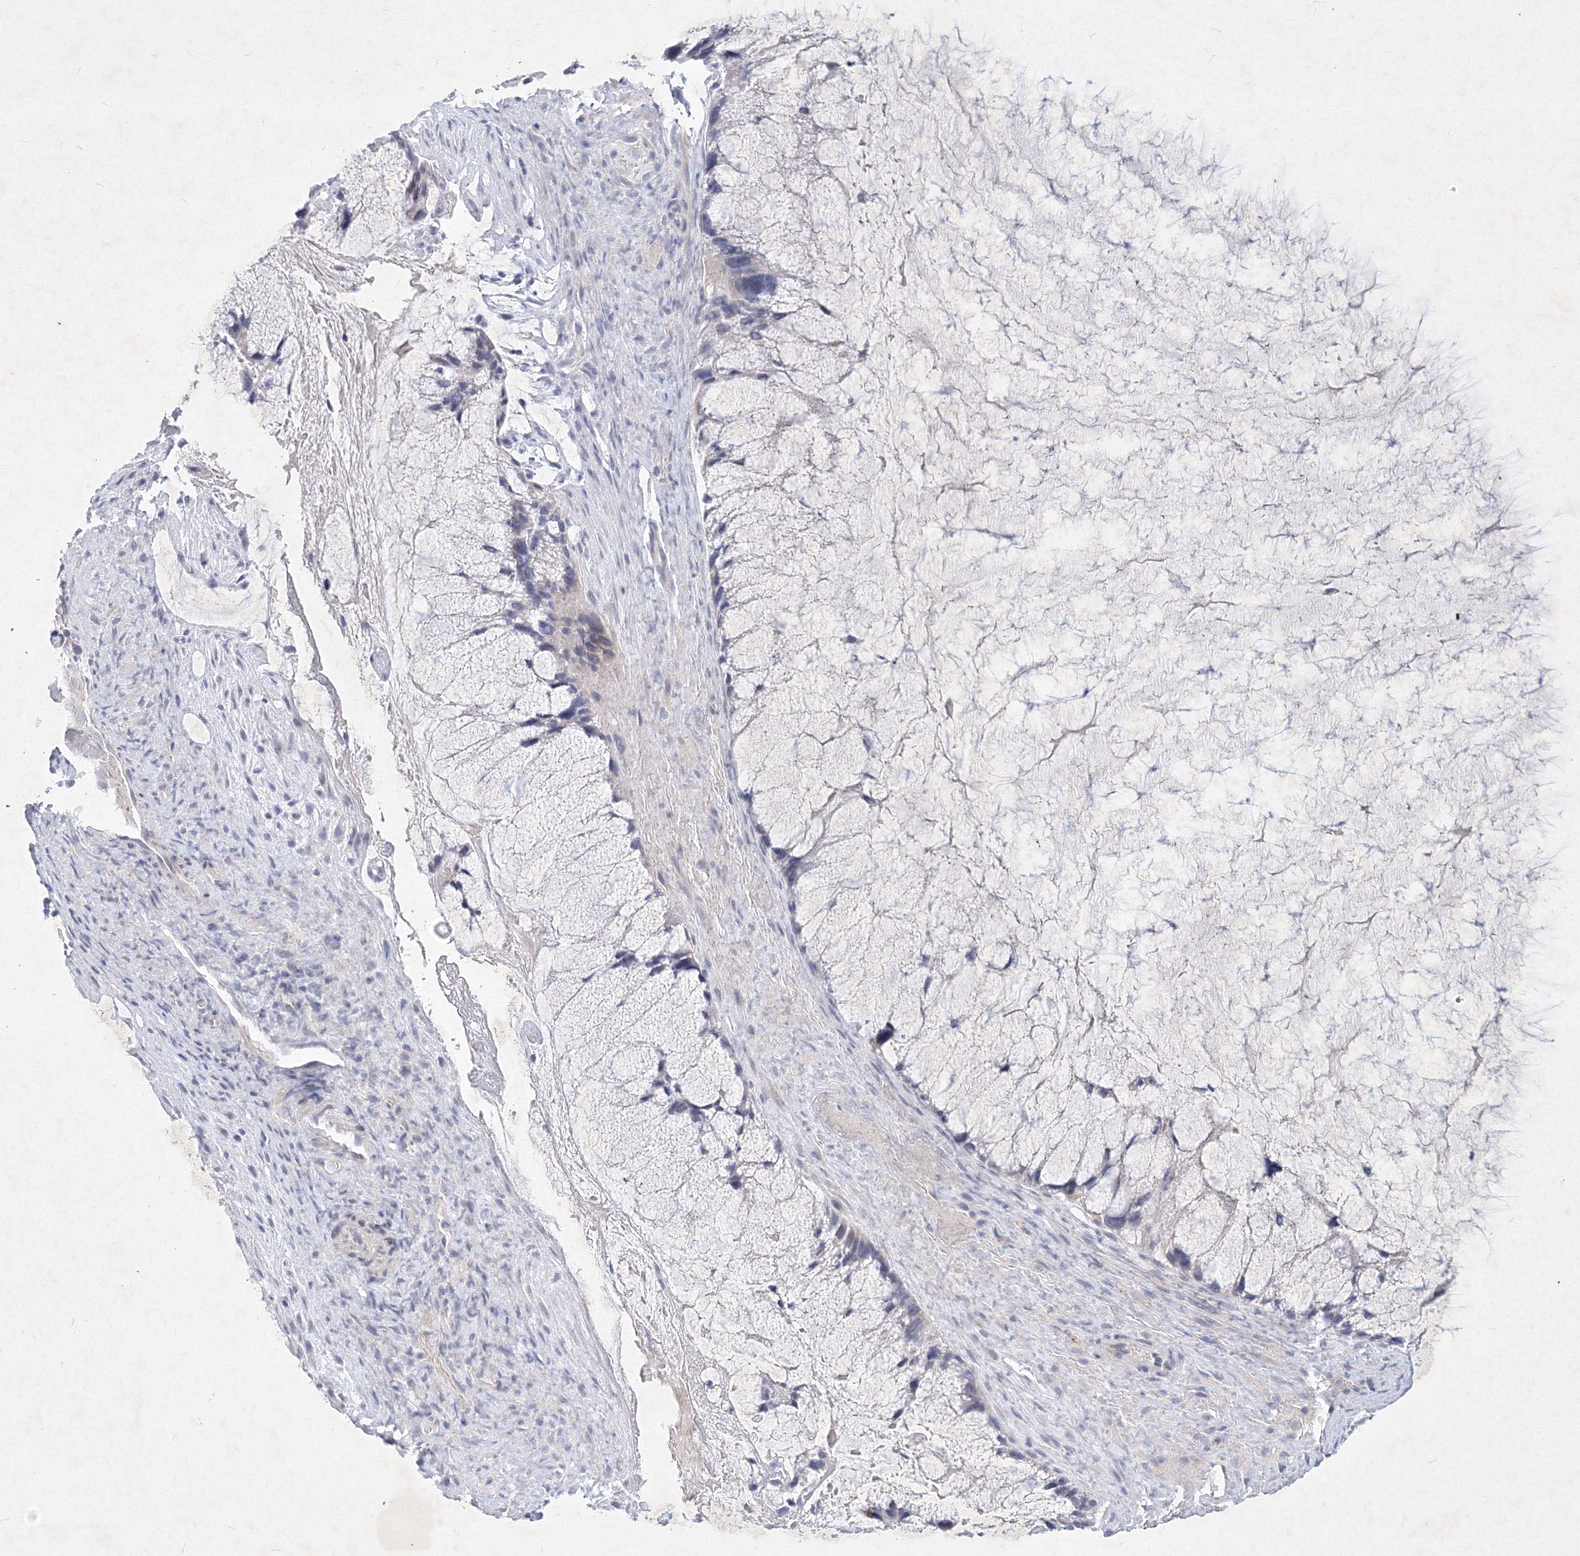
{"staining": {"intensity": "negative", "quantity": "none", "location": "none"}, "tissue": "ovarian cancer", "cell_type": "Tumor cells", "image_type": "cancer", "snomed": [{"axis": "morphology", "description": "Cystadenocarcinoma, mucinous, NOS"}, {"axis": "topography", "description": "Ovary"}], "caption": "Mucinous cystadenocarcinoma (ovarian) was stained to show a protein in brown. There is no significant staining in tumor cells.", "gene": "CXXC4", "patient": {"sex": "female", "age": 37}}